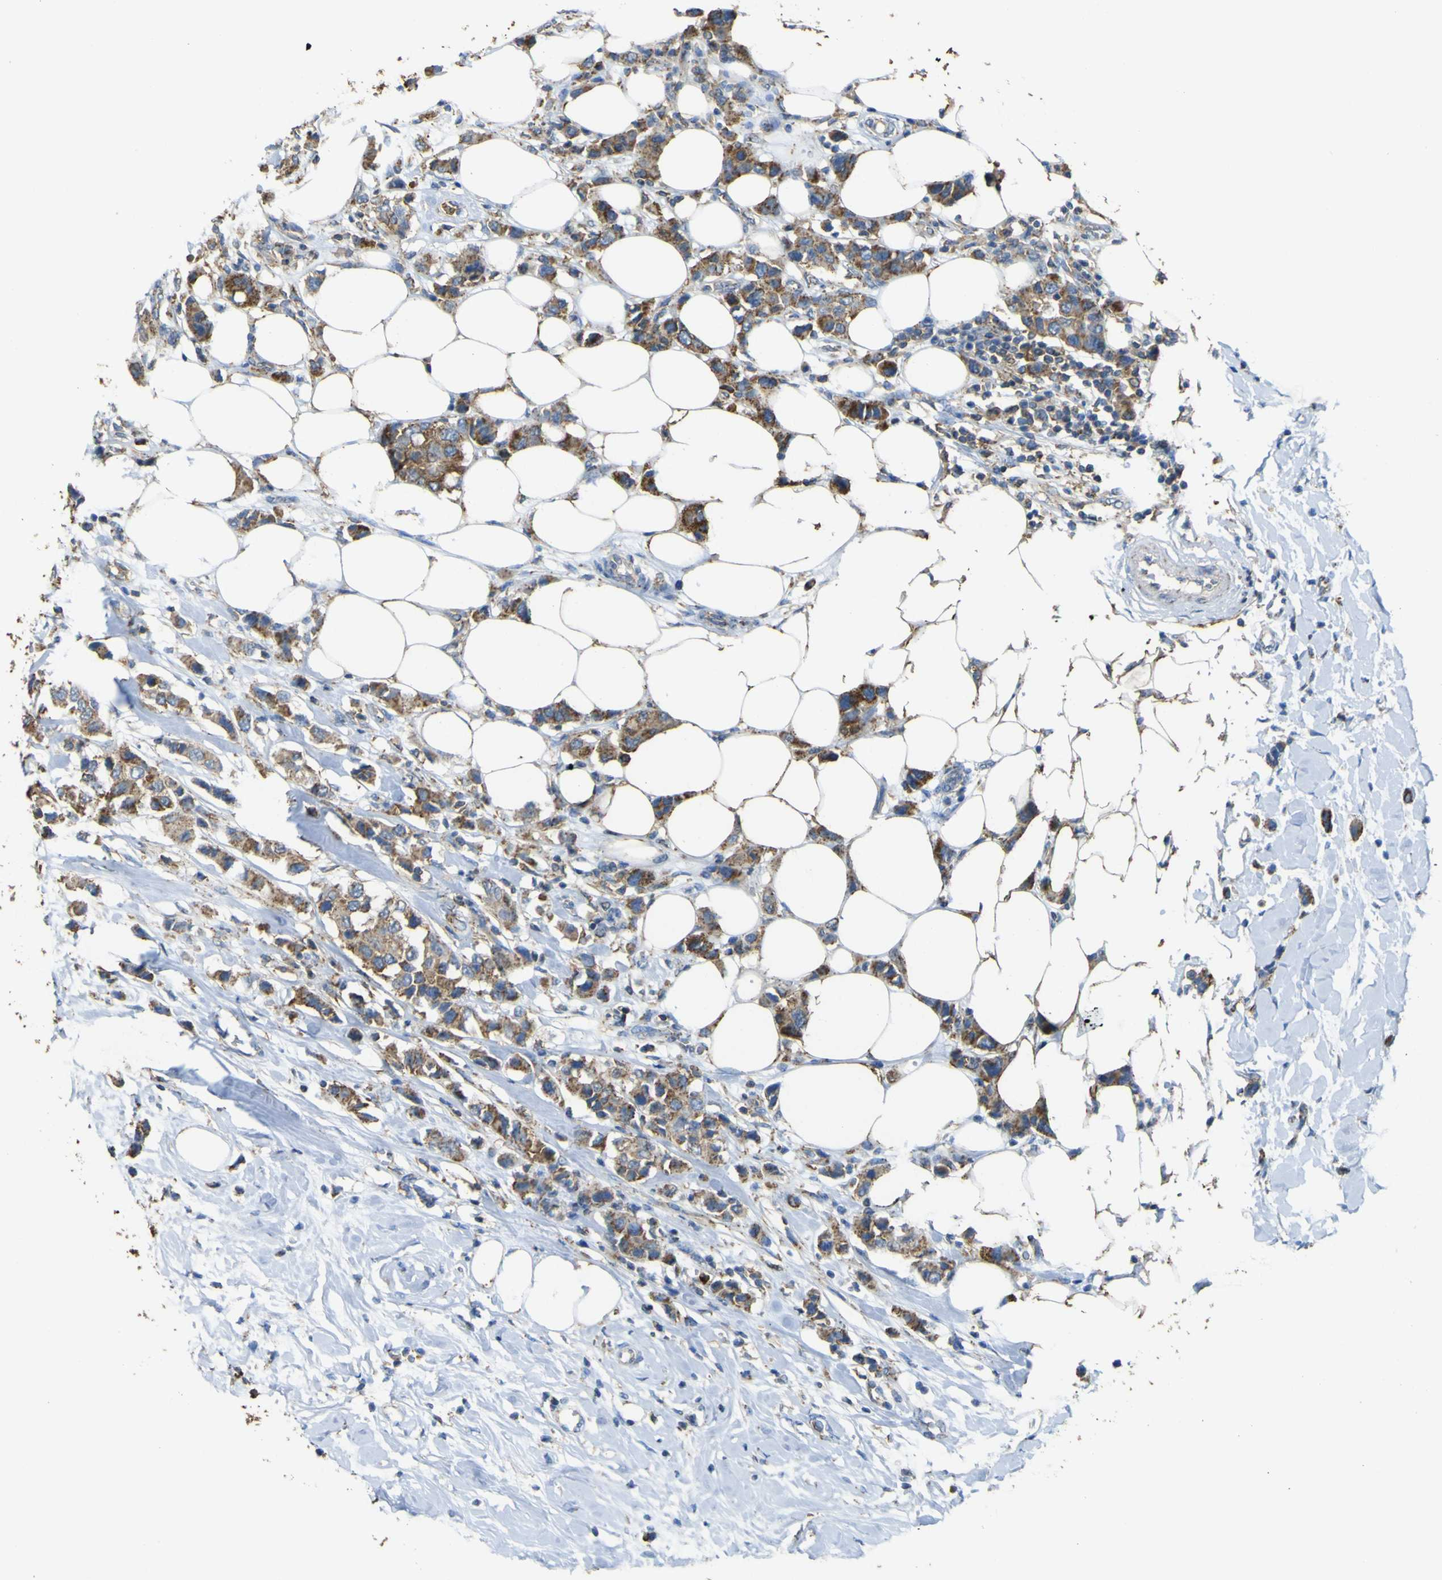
{"staining": {"intensity": "strong", "quantity": ">75%", "location": "cytoplasmic/membranous"}, "tissue": "breast cancer", "cell_type": "Tumor cells", "image_type": "cancer", "snomed": [{"axis": "morphology", "description": "Normal tissue, NOS"}, {"axis": "morphology", "description": "Duct carcinoma"}, {"axis": "topography", "description": "Breast"}], "caption": "Immunohistochemical staining of breast invasive ductal carcinoma shows high levels of strong cytoplasmic/membranous protein positivity in about >75% of tumor cells. Nuclei are stained in blue.", "gene": "ACSL3", "patient": {"sex": "female", "age": 50}}